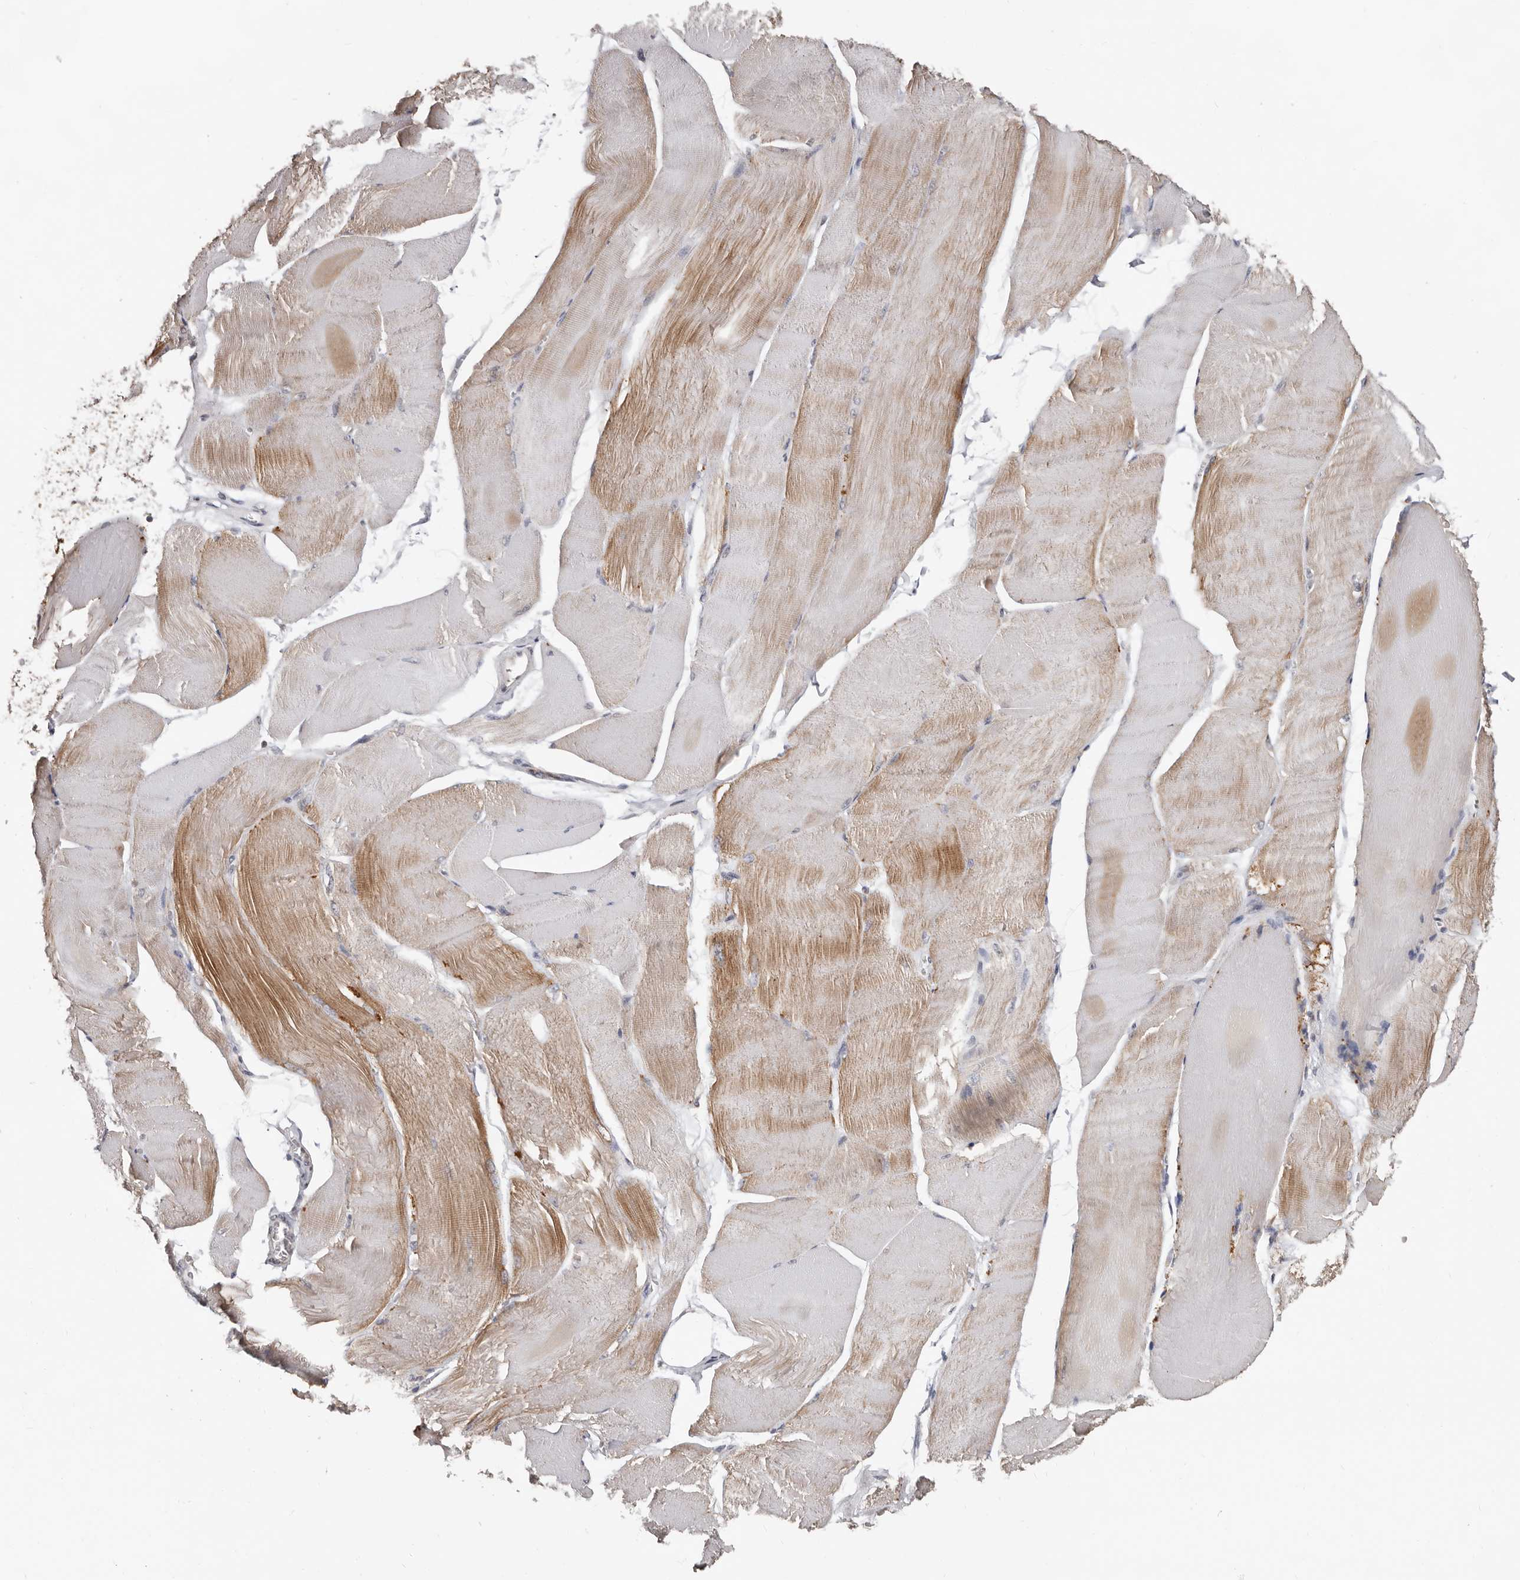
{"staining": {"intensity": "moderate", "quantity": "25%-75%", "location": "cytoplasmic/membranous"}, "tissue": "skeletal muscle", "cell_type": "Myocytes", "image_type": "normal", "snomed": [{"axis": "morphology", "description": "Normal tissue, NOS"}, {"axis": "morphology", "description": "Basal cell carcinoma"}, {"axis": "topography", "description": "Skeletal muscle"}], "caption": "An IHC image of benign tissue is shown. Protein staining in brown labels moderate cytoplasmic/membranous positivity in skeletal muscle within myocytes. (DAB IHC with brightfield microscopy, high magnification).", "gene": "MRPL18", "patient": {"sex": "female", "age": 64}}